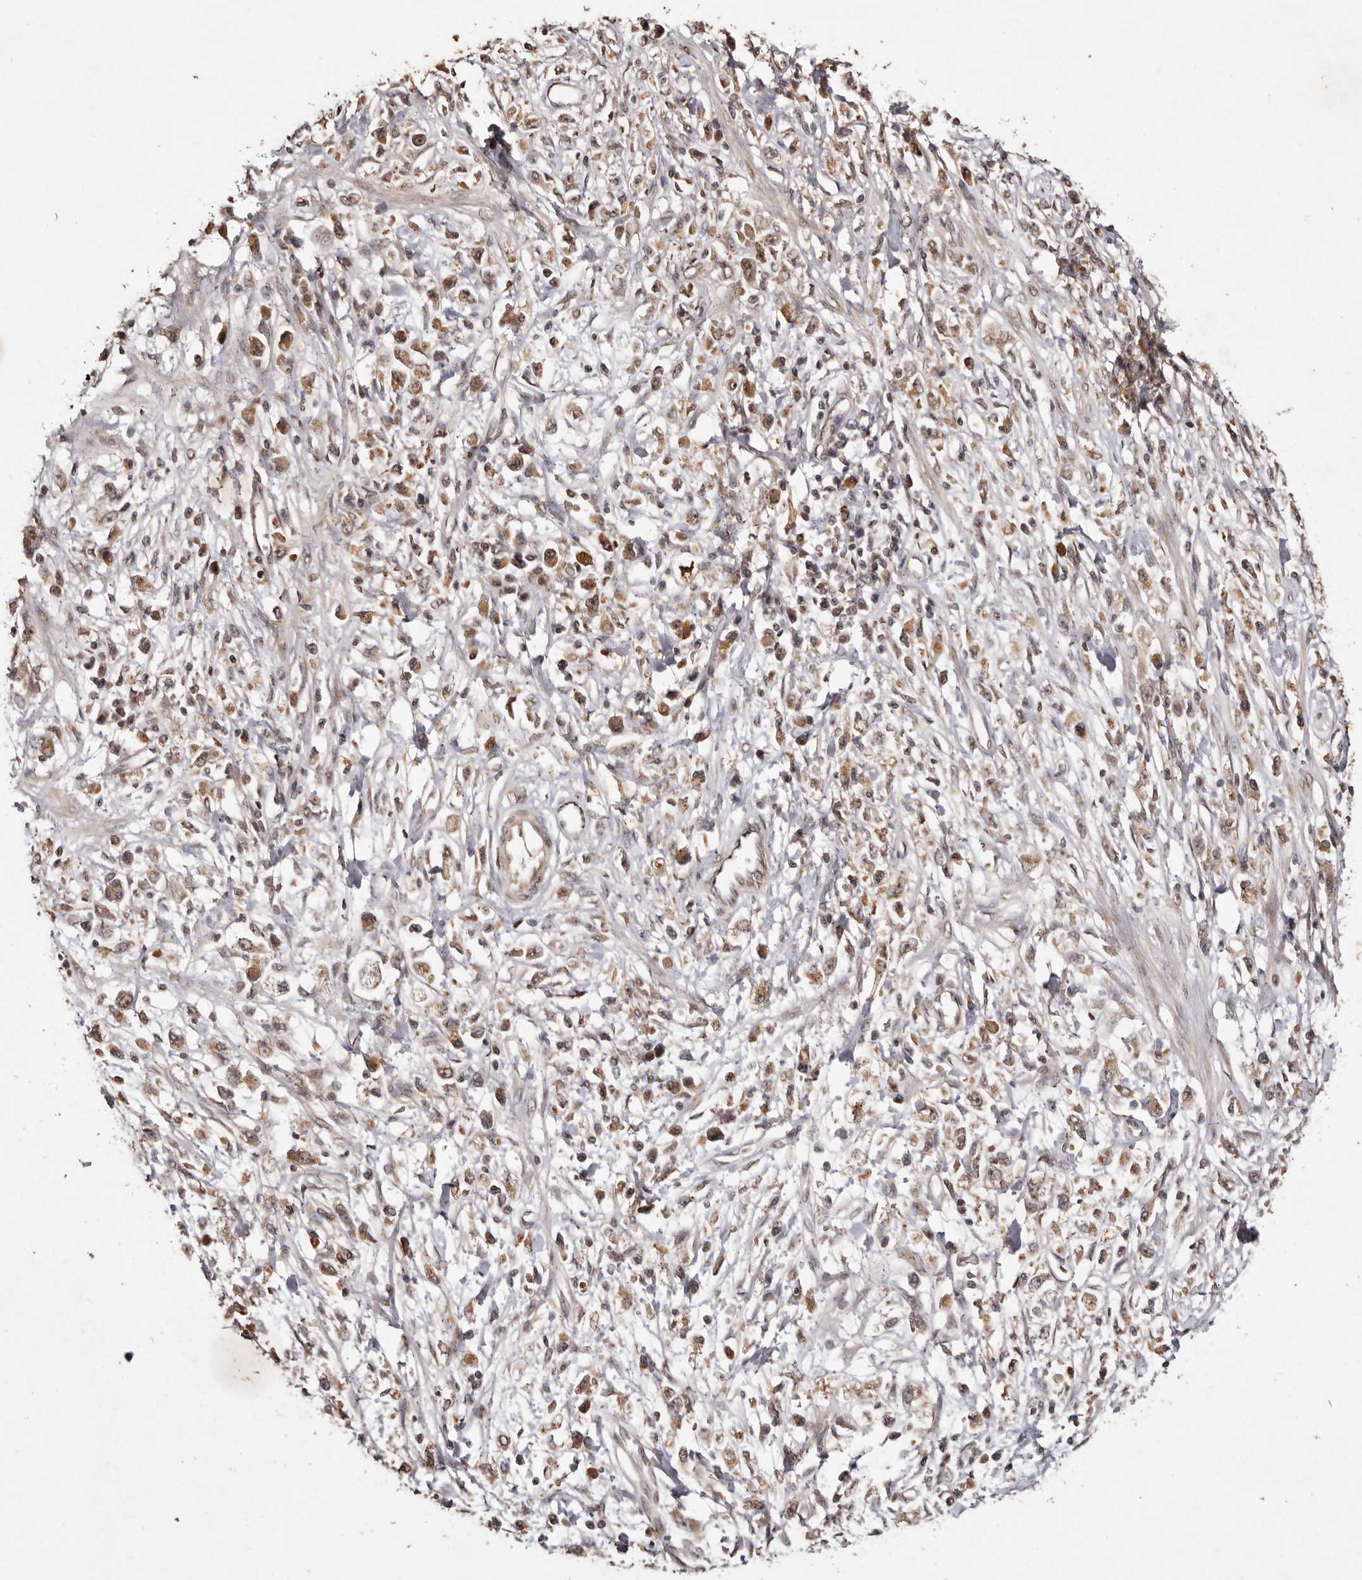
{"staining": {"intensity": "moderate", "quantity": ">75%", "location": "cytoplasmic/membranous,nuclear"}, "tissue": "stomach cancer", "cell_type": "Tumor cells", "image_type": "cancer", "snomed": [{"axis": "morphology", "description": "Adenocarcinoma, NOS"}, {"axis": "topography", "description": "Stomach"}], "caption": "Stomach cancer (adenocarcinoma) stained with immunohistochemistry (IHC) exhibits moderate cytoplasmic/membranous and nuclear positivity in about >75% of tumor cells. Nuclei are stained in blue.", "gene": "NOTCH1", "patient": {"sex": "female", "age": 59}}